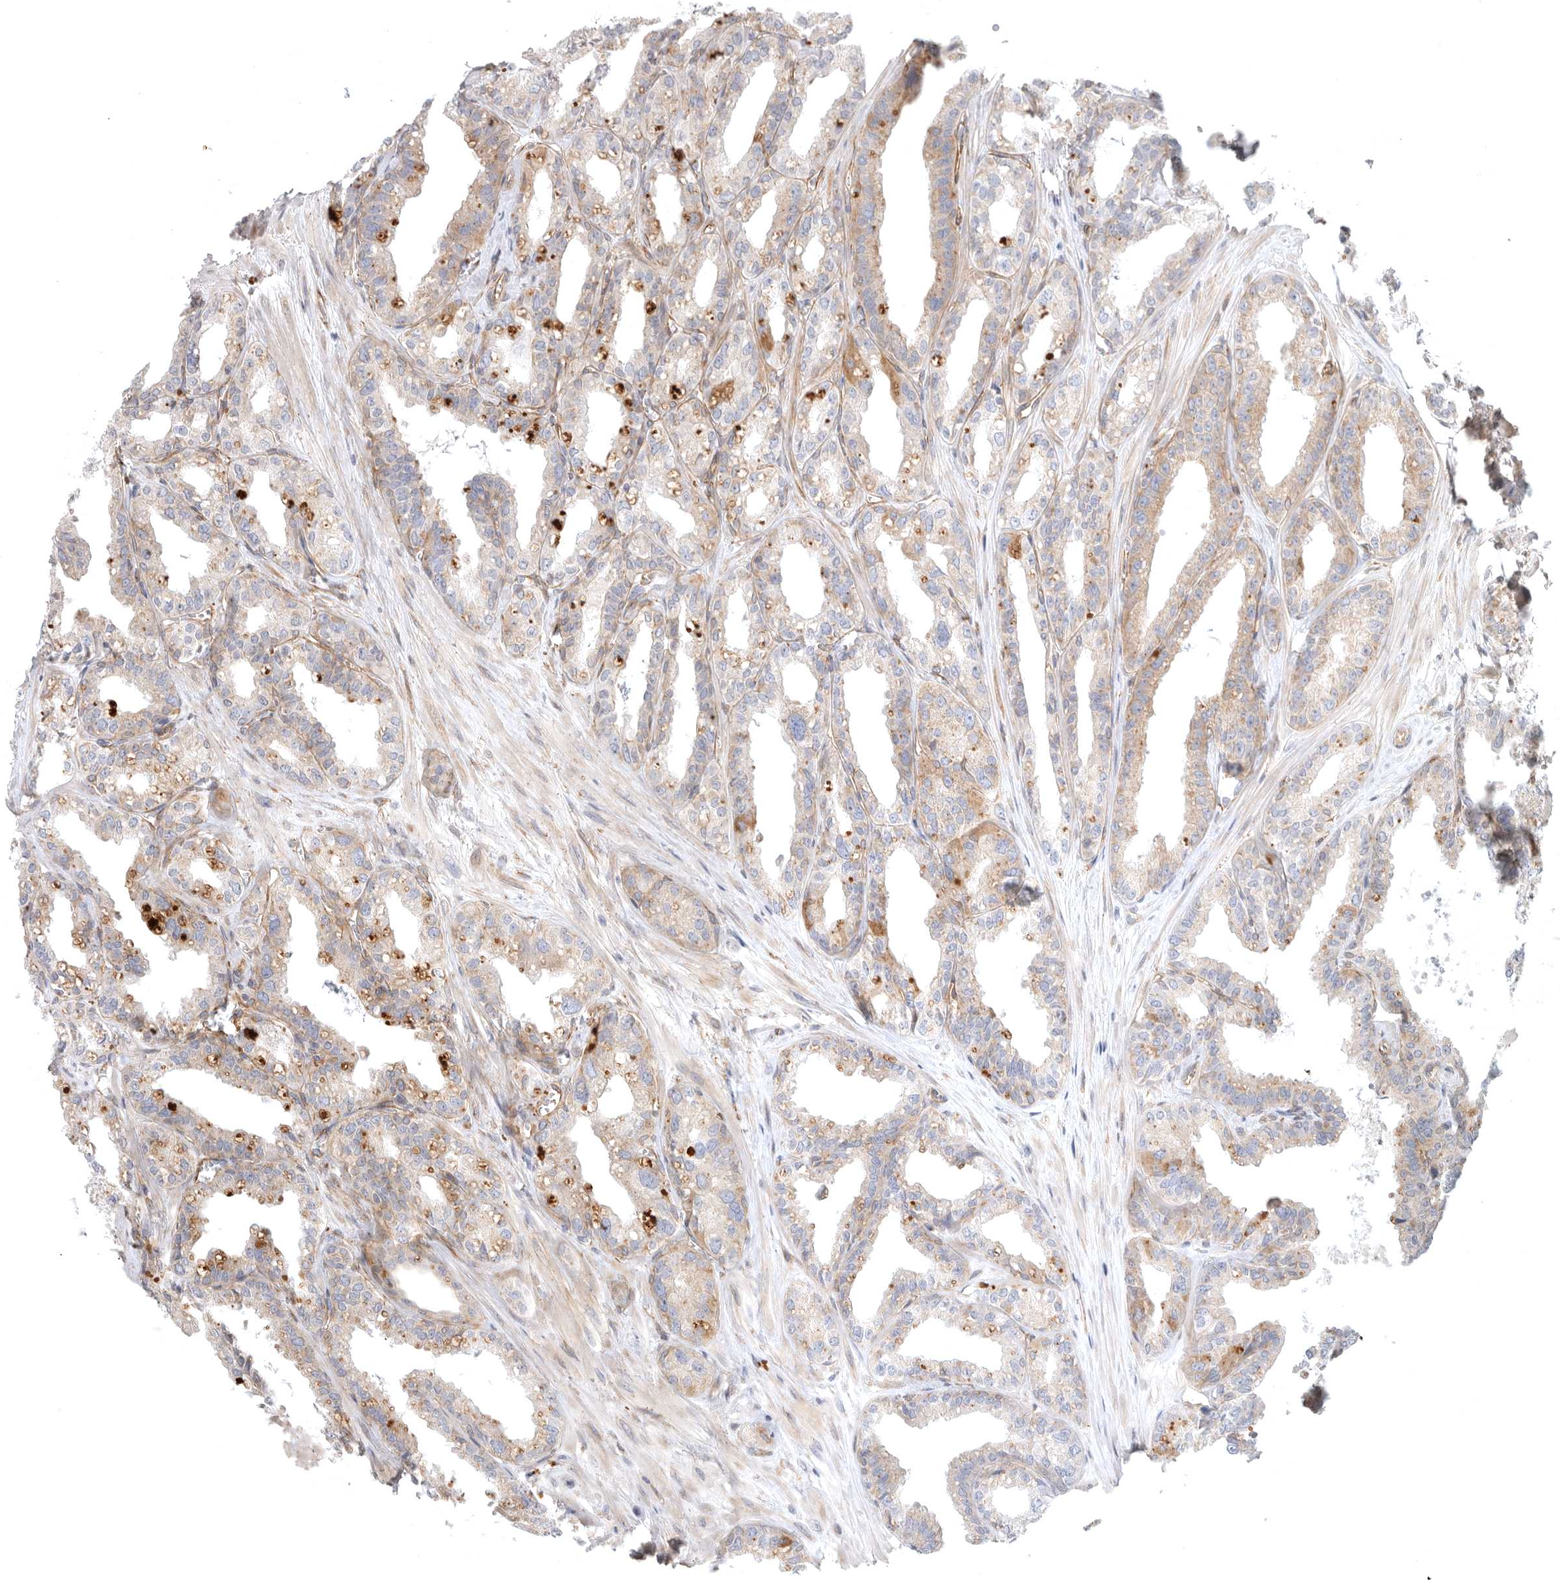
{"staining": {"intensity": "weak", "quantity": "25%-75%", "location": "cytoplasmic/membranous"}, "tissue": "seminal vesicle", "cell_type": "Glandular cells", "image_type": "normal", "snomed": [{"axis": "morphology", "description": "Normal tissue, NOS"}, {"axis": "topography", "description": "Prostate"}, {"axis": "topography", "description": "Seminal veicle"}], "caption": "High-magnification brightfield microscopy of unremarkable seminal vesicle stained with DAB (3,3'-diaminobenzidine) (brown) and counterstained with hematoxylin (blue). glandular cells exhibit weak cytoplasmic/membranous expression is appreciated in about25%-75% of cells.", "gene": "LONRF1", "patient": {"sex": "male", "age": 51}}